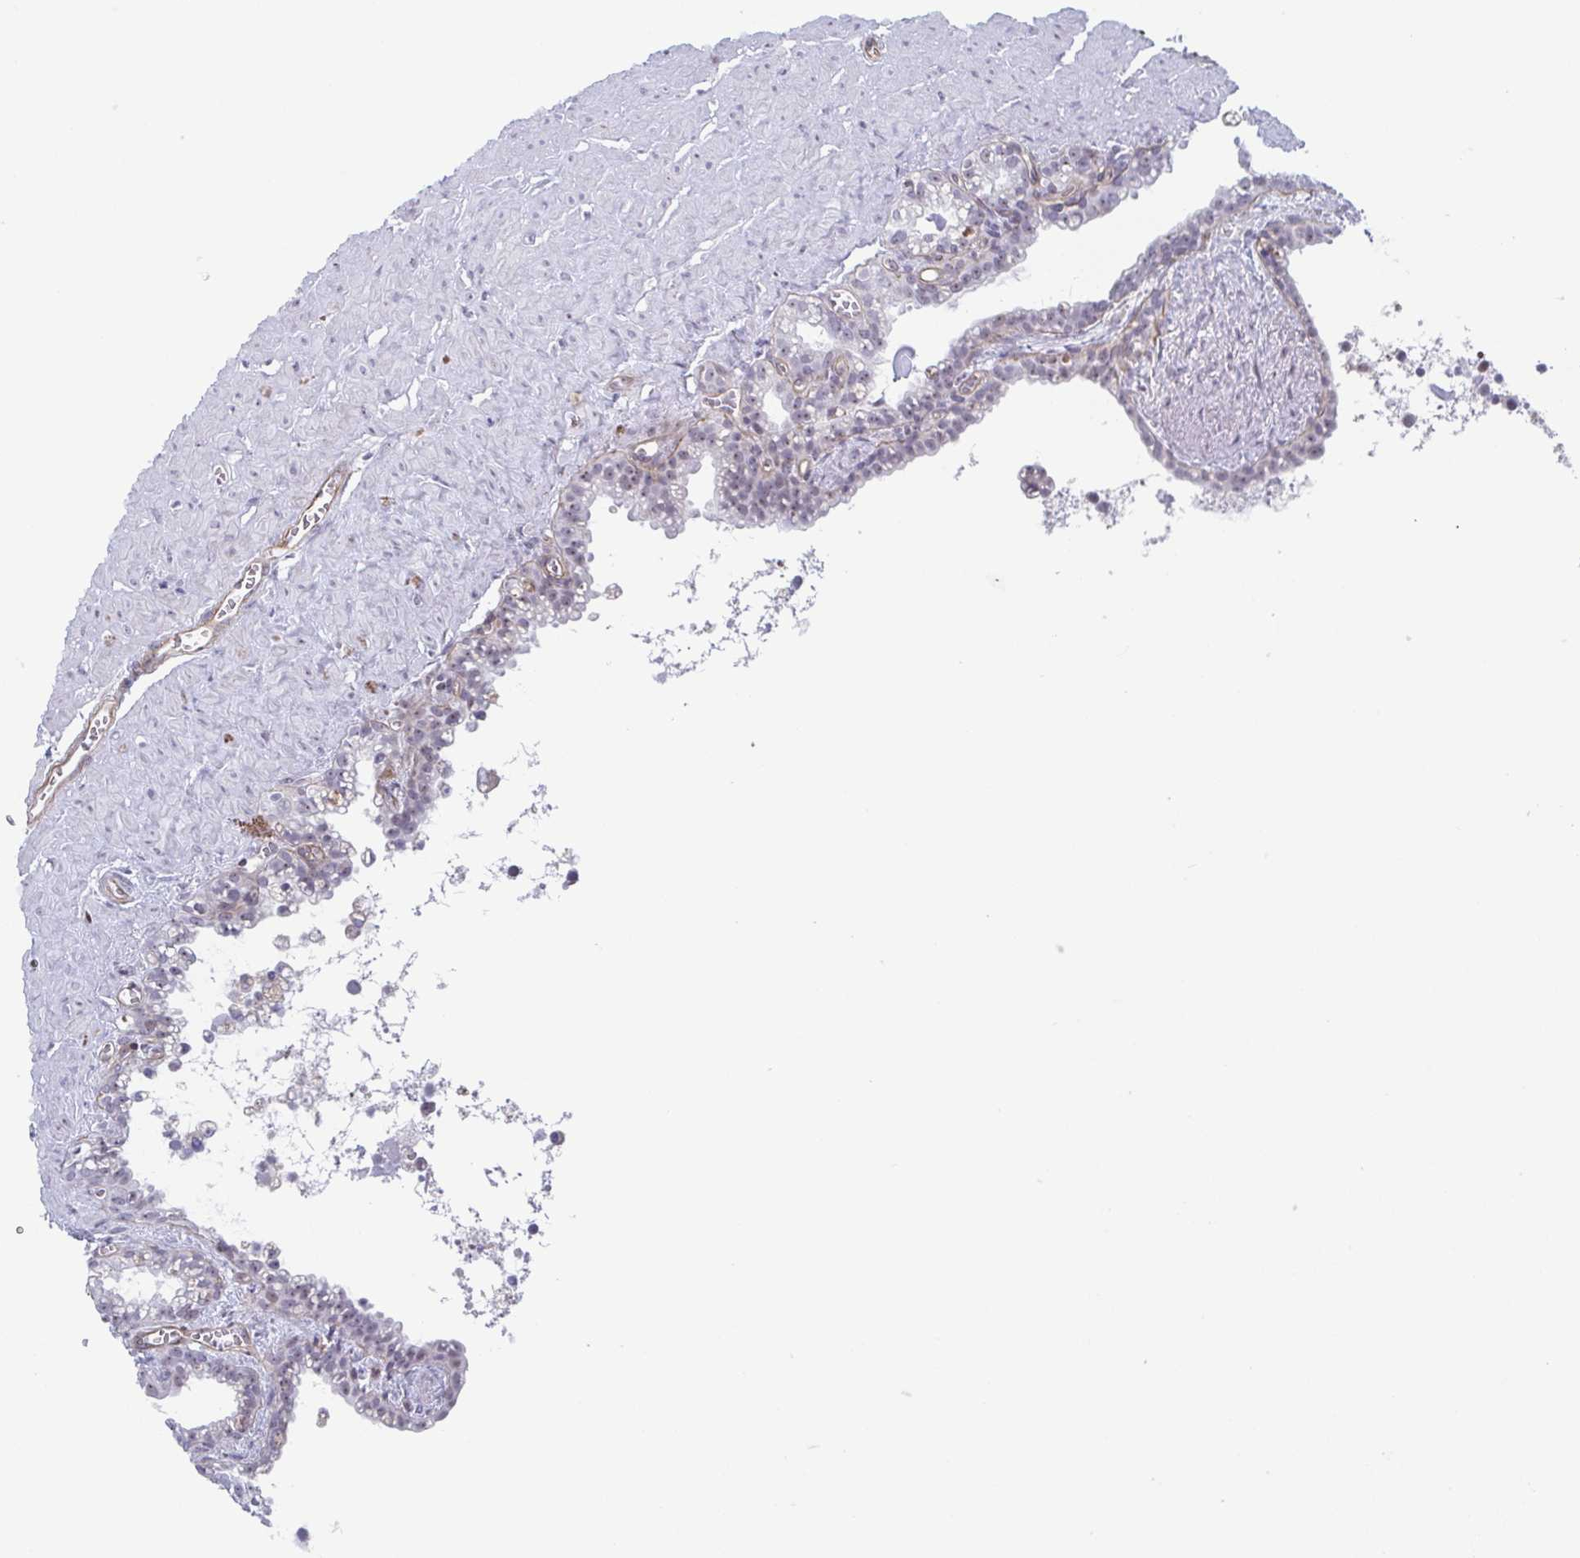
{"staining": {"intensity": "negative", "quantity": "none", "location": "none"}, "tissue": "seminal vesicle", "cell_type": "Glandular cells", "image_type": "normal", "snomed": [{"axis": "morphology", "description": "Normal tissue, NOS"}, {"axis": "topography", "description": "Seminal veicle"}], "caption": "A high-resolution micrograph shows immunohistochemistry (IHC) staining of benign seminal vesicle, which demonstrates no significant expression in glandular cells.", "gene": "EXOSC7", "patient": {"sex": "male", "age": 76}}